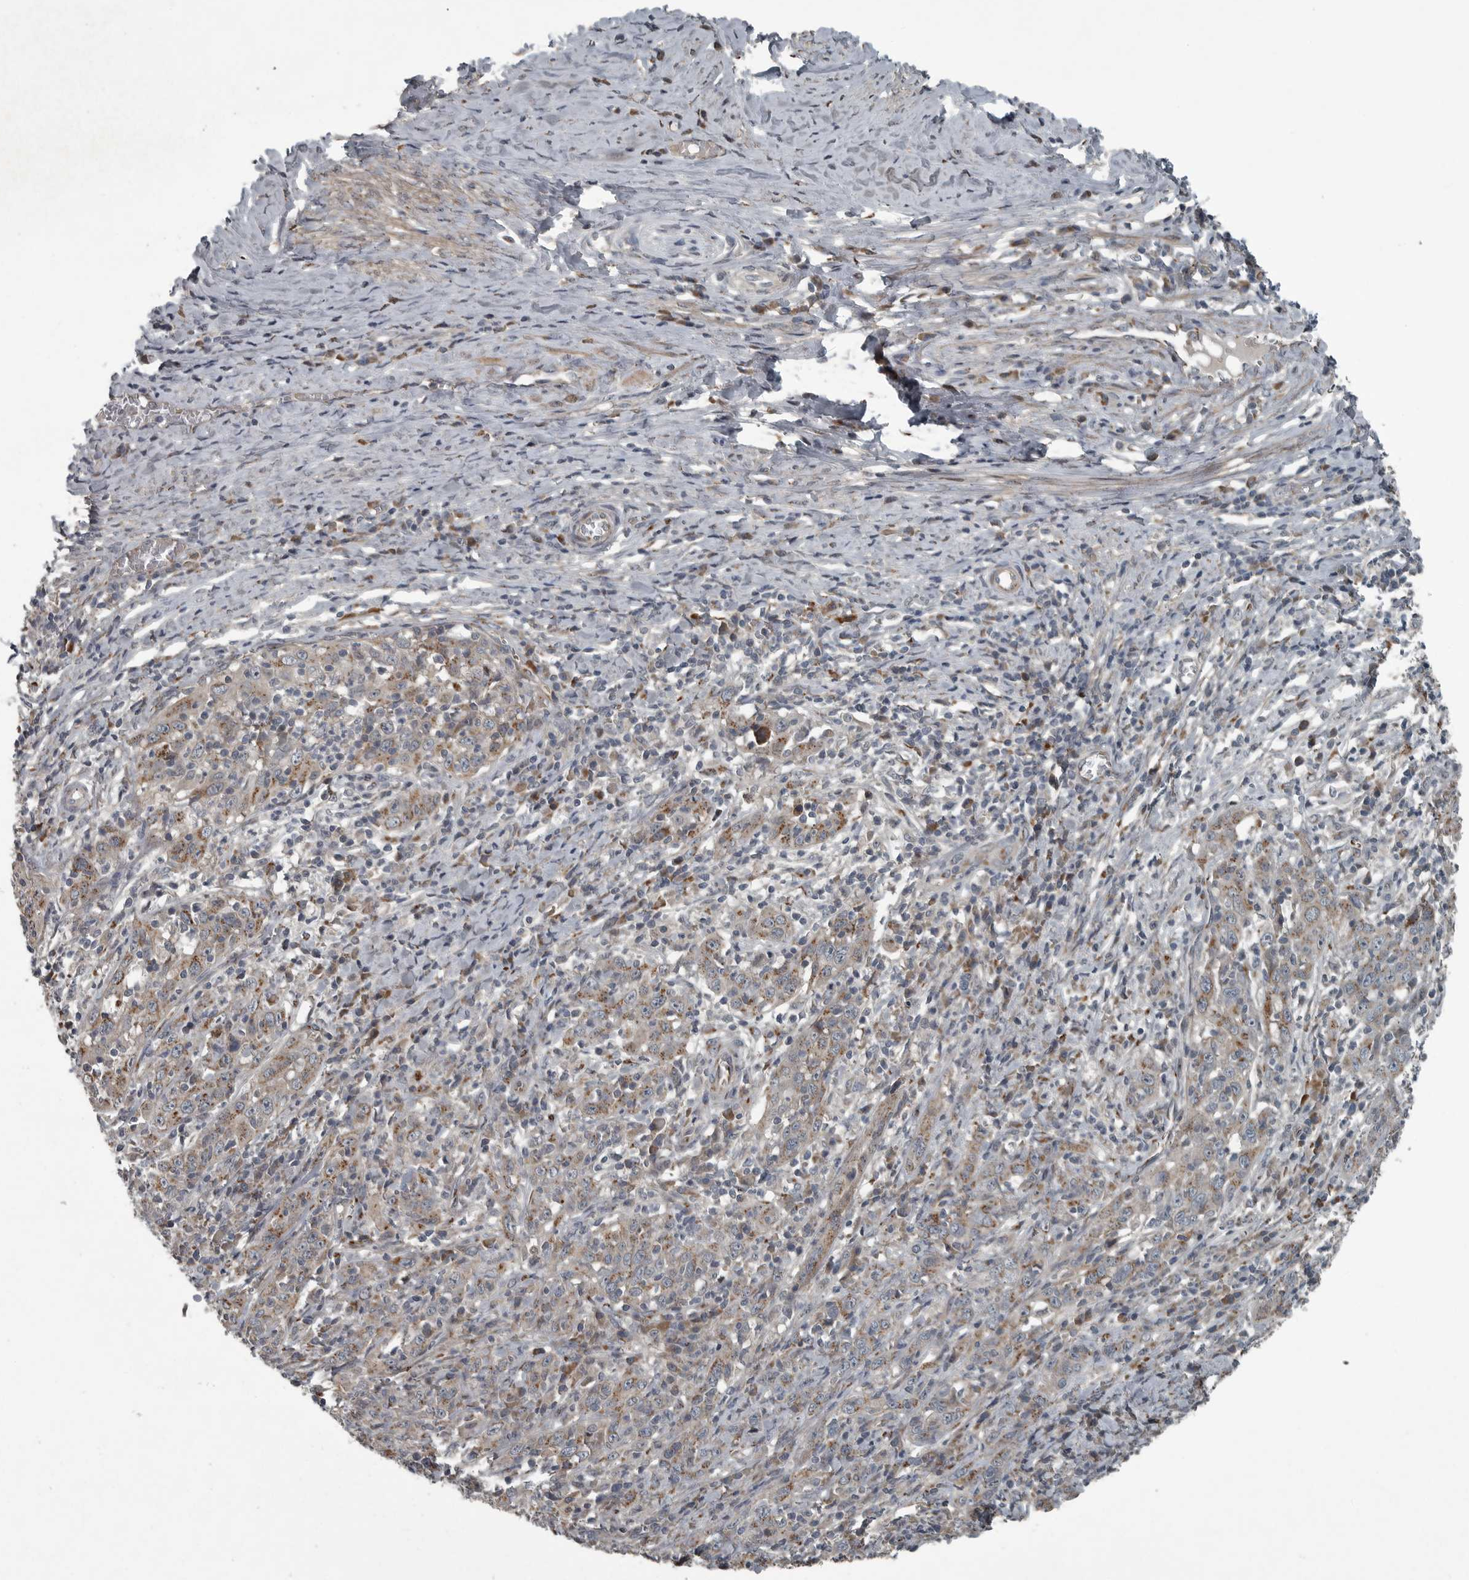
{"staining": {"intensity": "moderate", "quantity": "25%-75%", "location": "cytoplasmic/membranous"}, "tissue": "cervical cancer", "cell_type": "Tumor cells", "image_type": "cancer", "snomed": [{"axis": "morphology", "description": "Squamous cell carcinoma, NOS"}, {"axis": "topography", "description": "Cervix"}], "caption": "There is medium levels of moderate cytoplasmic/membranous positivity in tumor cells of squamous cell carcinoma (cervical), as demonstrated by immunohistochemical staining (brown color).", "gene": "ZNF345", "patient": {"sex": "female", "age": 46}}